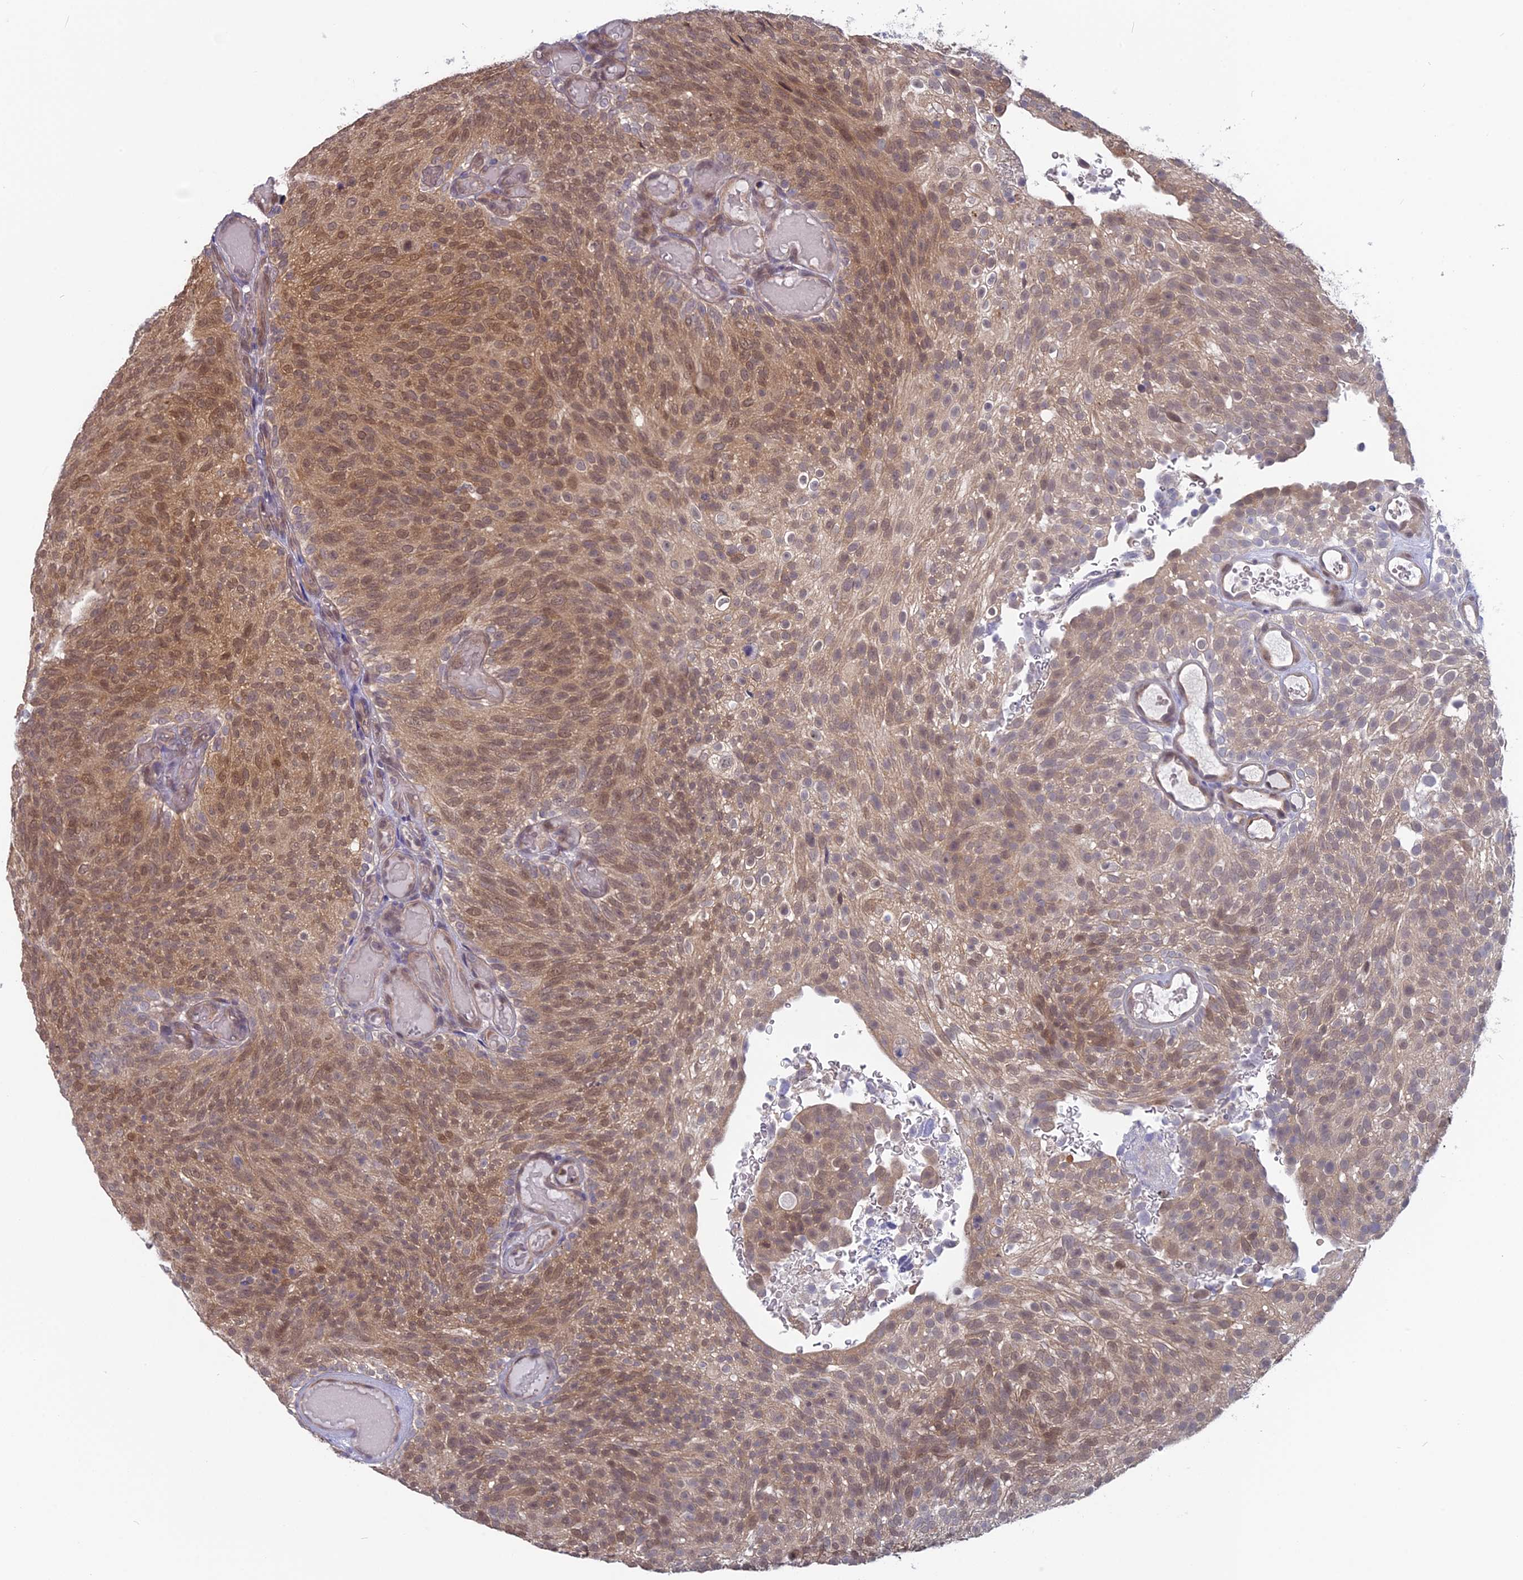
{"staining": {"intensity": "moderate", "quantity": ">75%", "location": "cytoplasmic/membranous,nuclear"}, "tissue": "urothelial cancer", "cell_type": "Tumor cells", "image_type": "cancer", "snomed": [{"axis": "morphology", "description": "Urothelial carcinoma, Low grade"}, {"axis": "topography", "description": "Urinary bladder"}], "caption": "Protein staining of urothelial cancer tissue demonstrates moderate cytoplasmic/membranous and nuclear positivity in about >75% of tumor cells.", "gene": "MRI1", "patient": {"sex": "male", "age": 78}}